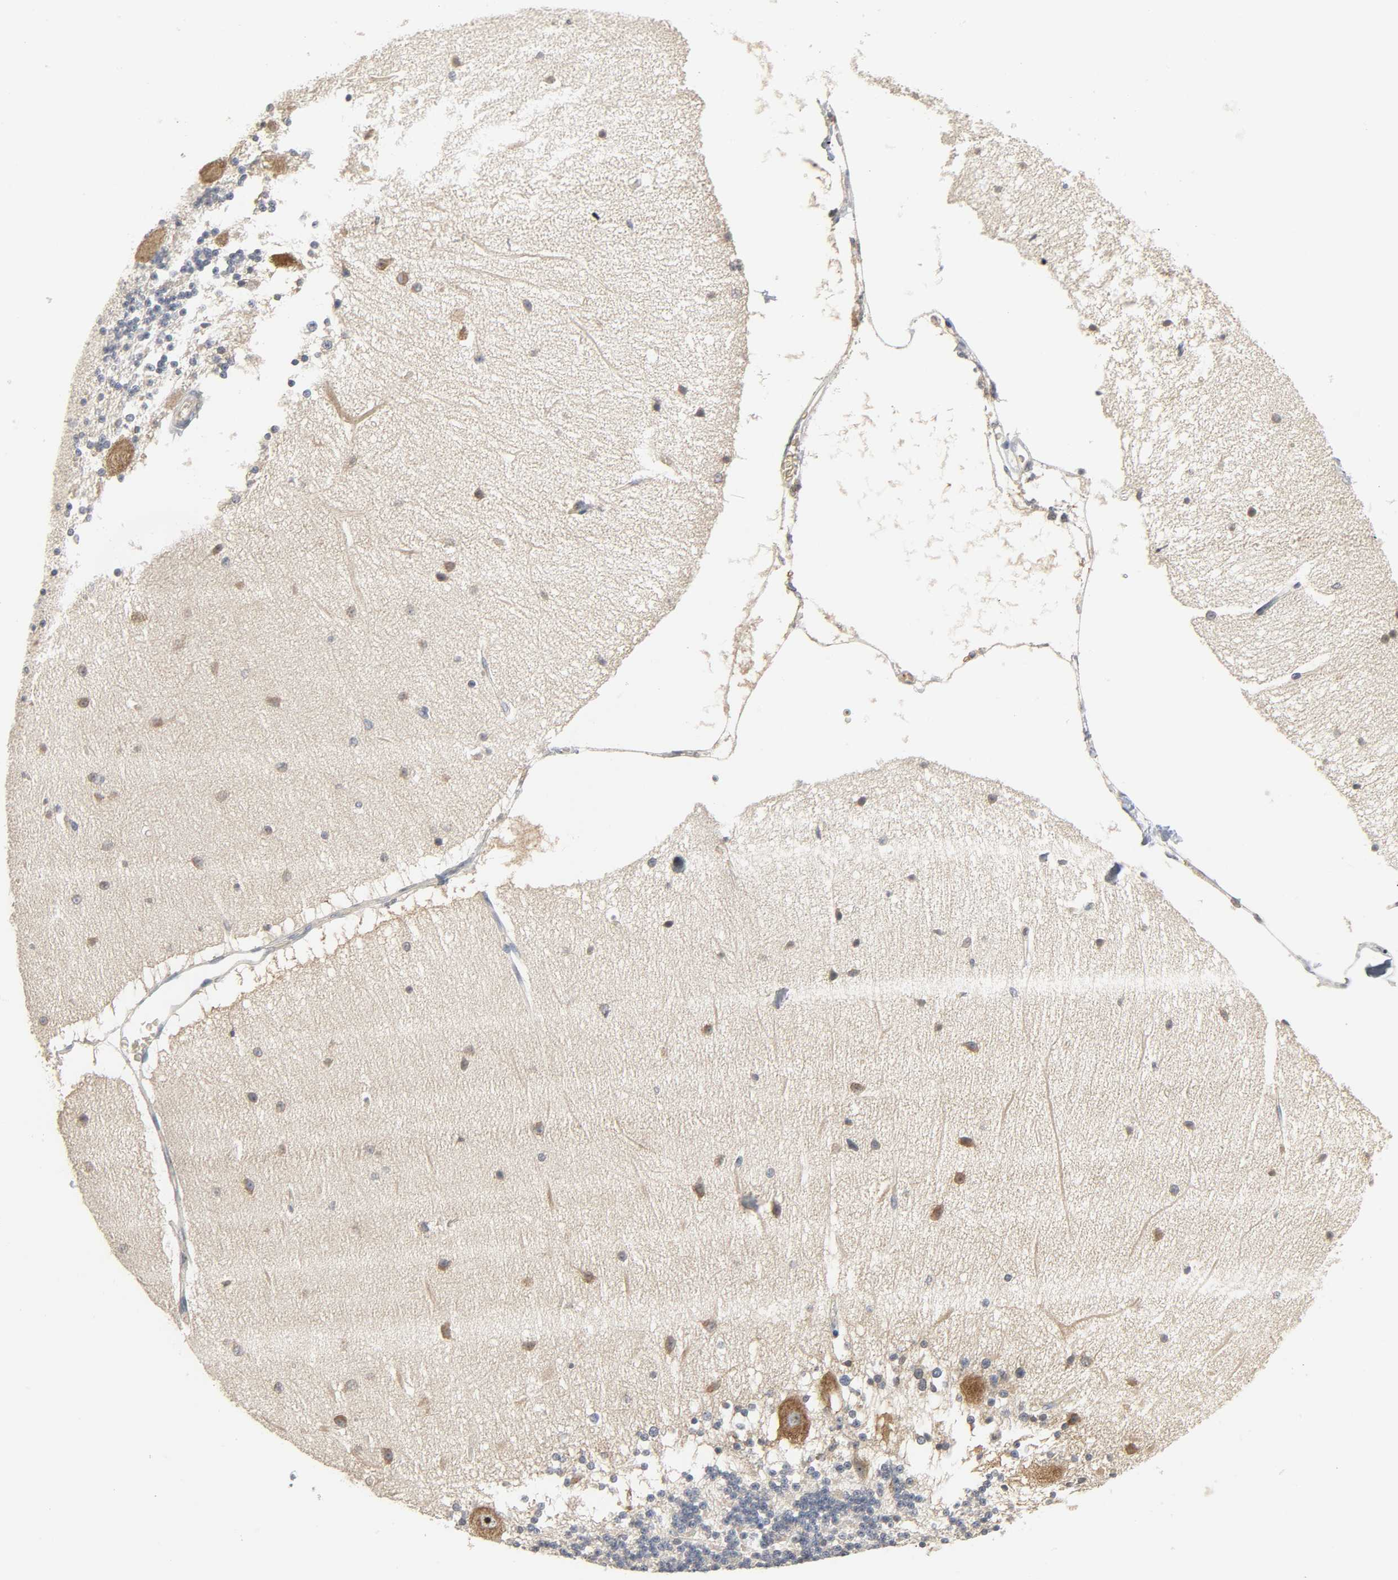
{"staining": {"intensity": "negative", "quantity": "none", "location": "none"}, "tissue": "cerebellum", "cell_type": "Cells in granular layer", "image_type": "normal", "snomed": [{"axis": "morphology", "description": "Normal tissue, NOS"}, {"axis": "topography", "description": "Cerebellum"}], "caption": "Cerebellum was stained to show a protein in brown. There is no significant staining in cells in granular layer. (Stains: DAB (3,3'-diaminobenzidine) immunohistochemistry (IHC) with hematoxylin counter stain, Microscopy: brightfield microscopy at high magnification).", "gene": "PLEKHA2", "patient": {"sex": "female", "age": 54}}